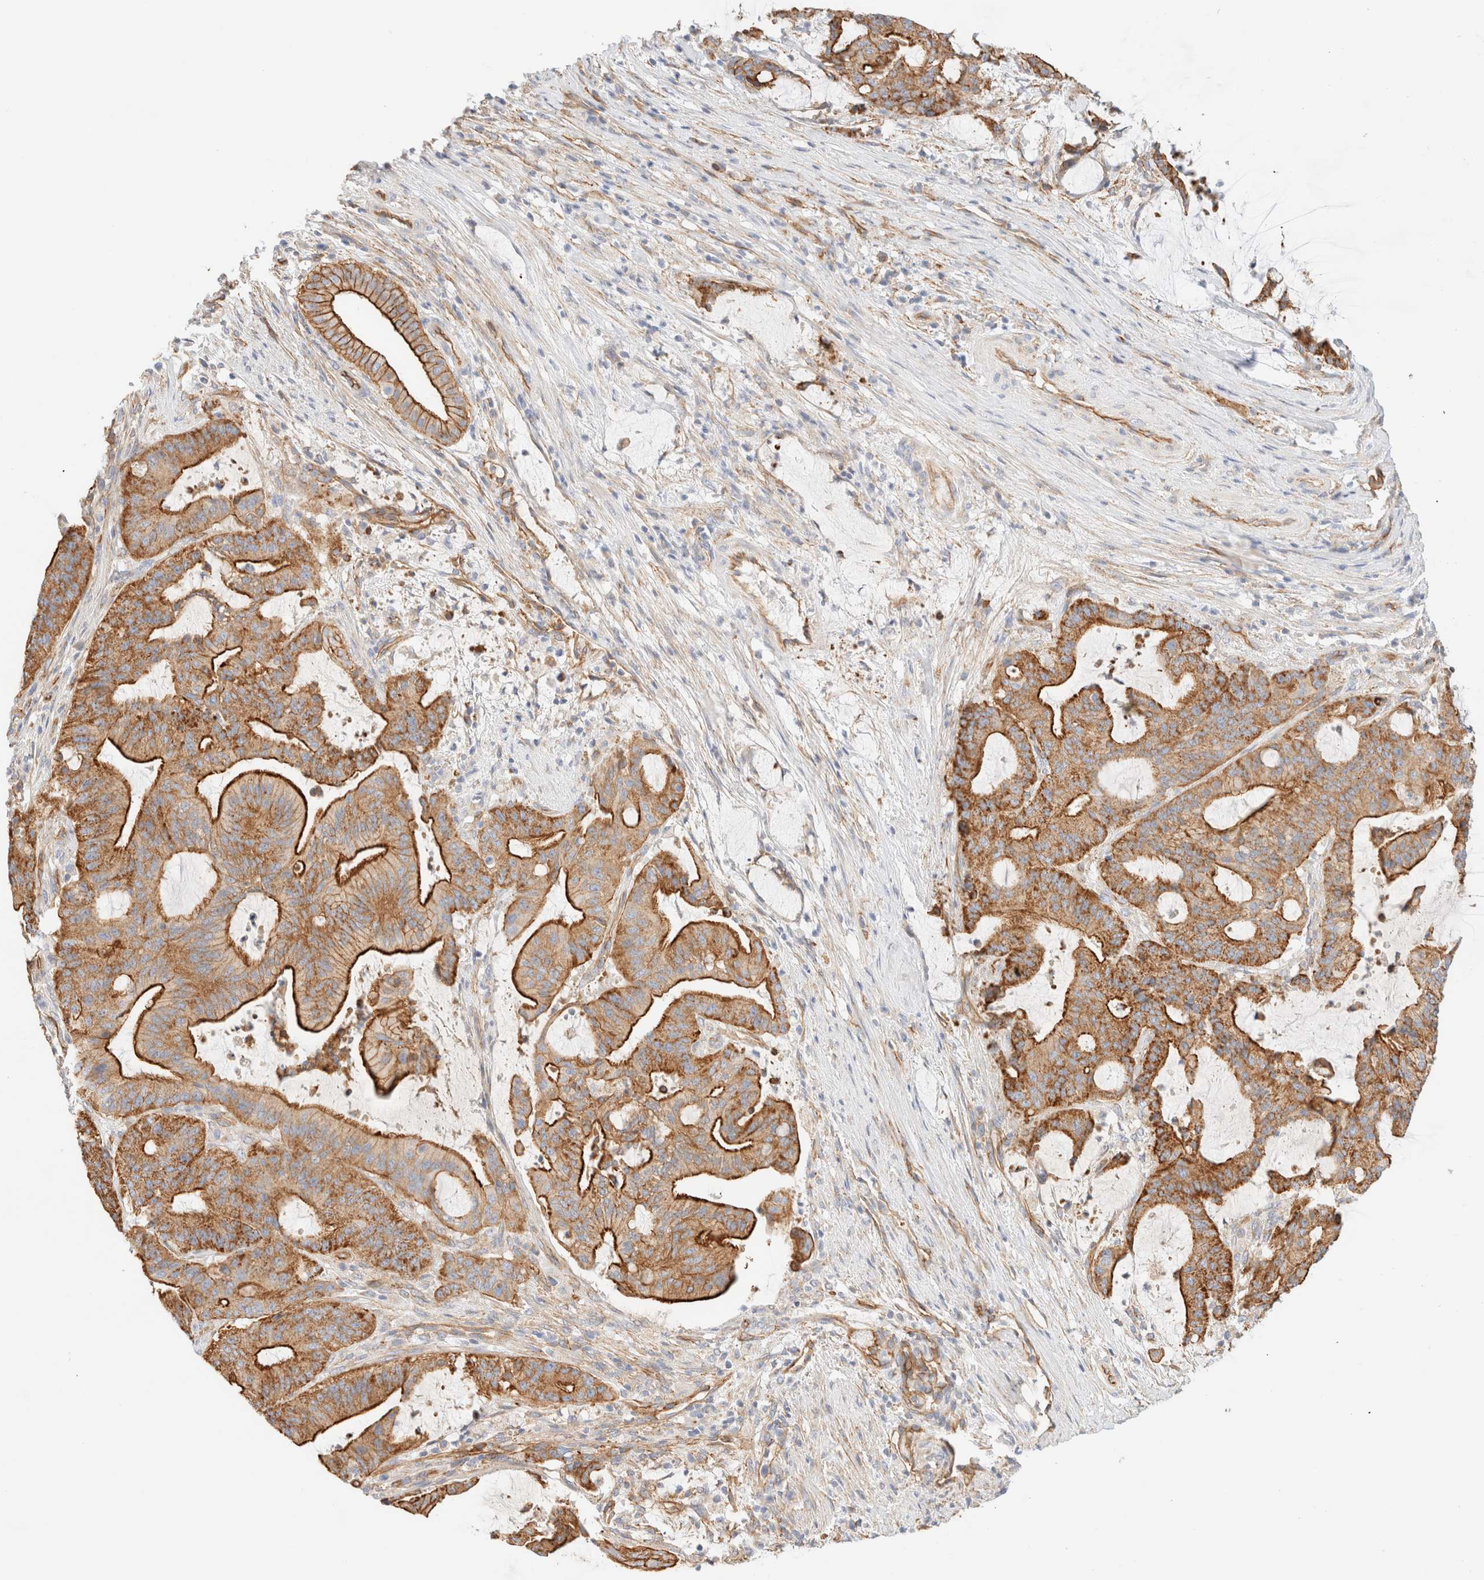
{"staining": {"intensity": "strong", "quantity": ">75%", "location": "cytoplasmic/membranous"}, "tissue": "liver cancer", "cell_type": "Tumor cells", "image_type": "cancer", "snomed": [{"axis": "morphology", "description": "Normal tissue, NOS"}, {"axis": "morphology", "description": "Cholangiocarcinoma"}, {"axis": "topography", "description": "Liver"}, {"axis": "topography", "description": "Peripheral nerve tissue"}], "caption": "Immunohistochemical staining of human liver cancer displays strong cytoplasmic/membranous protein staining in about >75% of tumor cells.", "gene": "CYB5R4", "patient": {"sex": "female", "age": 73}}